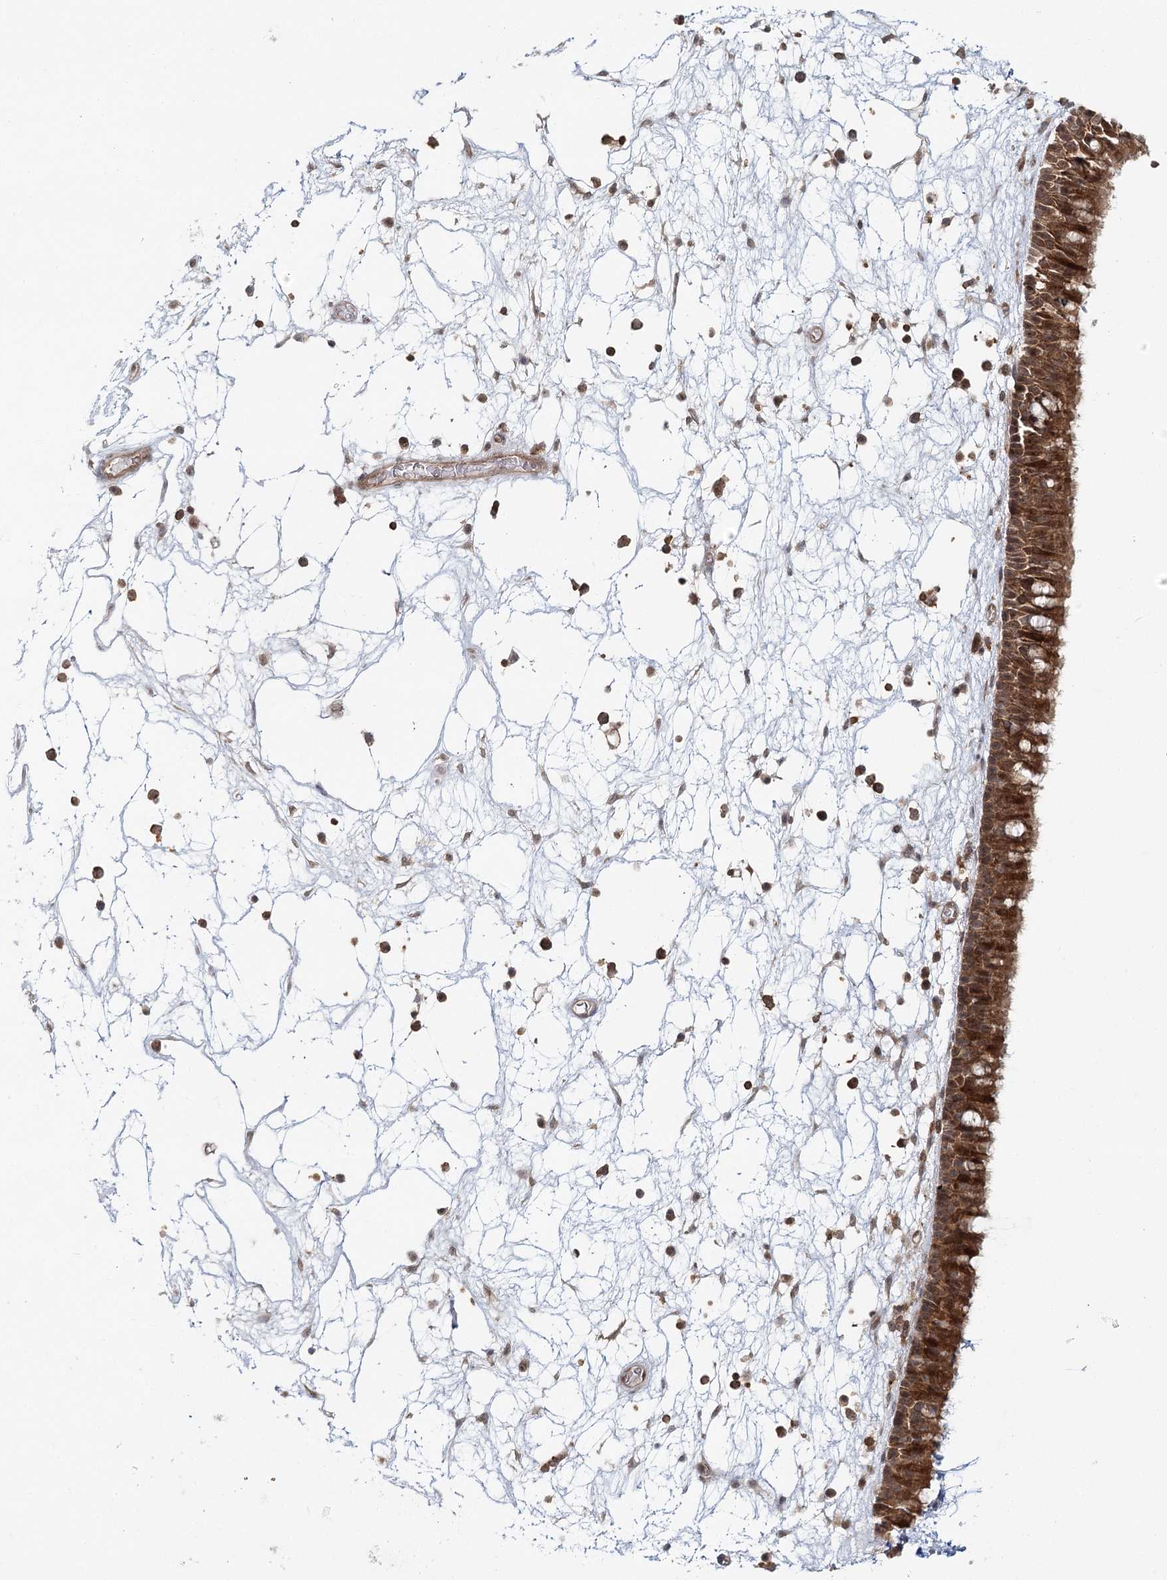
{"staining": {"intensity": "strong", "quantity": ">75%", "location": "cytoplasmic/membranous,nuclear"}, "tissue": "nasopharynx", "cell_type": "Respiratory epithelial cells", "image_type": "normal", "snomed": [{"axis": "morphology", "description": "Normal tissue, NOS"}, {"axis": "morphology", "description": "Inflammation, NOS"}, {"axis": "morphology", "description": "Malignant melanoma, Metastatic site"}, {"axis": "topography", "description": "Nasopharynx"}], "caption": "IHC image of normal human nasopharynx stained for a protein (brown), which displays high levels of strong cytoplasmic/membranous,nuclear positivity in approximately >75% of respiratory epithelial cells.", "gene": "FAM120B", "patient": {"sex": "male", "age": 70}}